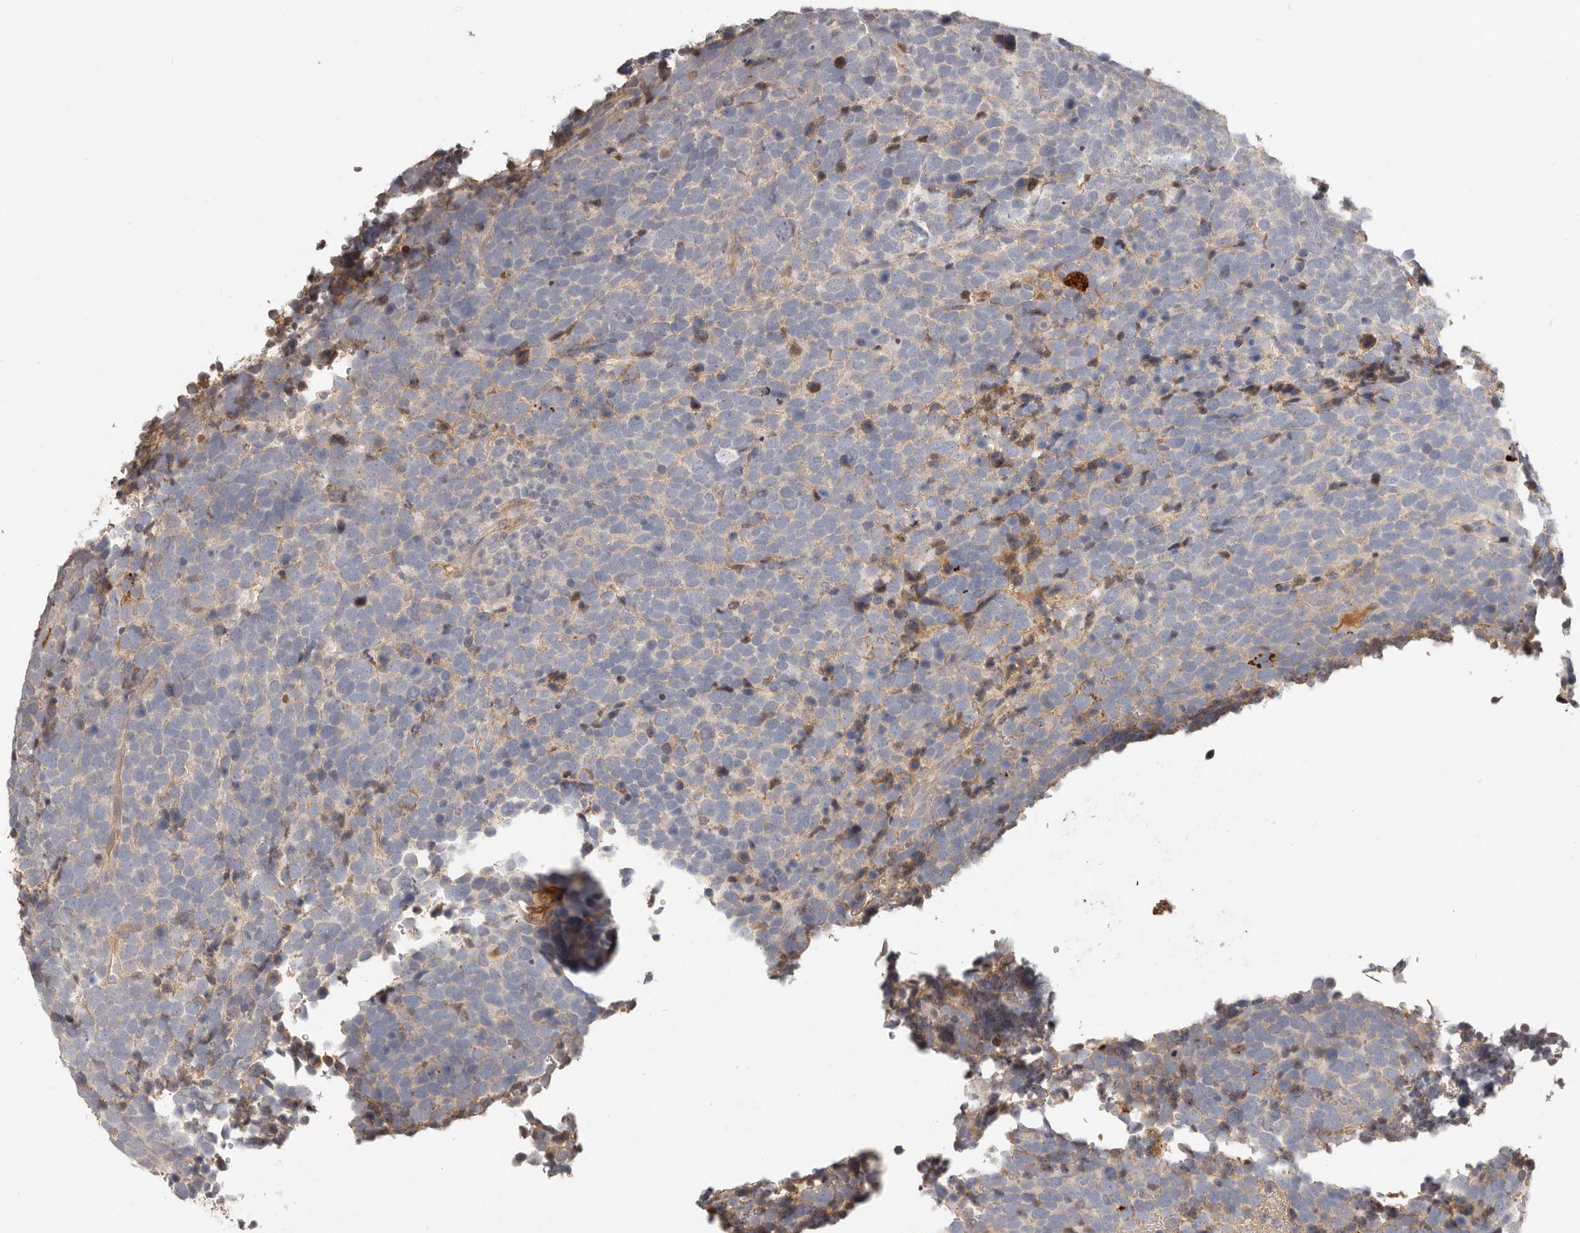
{"staining": {"intensity": "negative", "quantity": "none", "location": "none"}, "tissue": "urothelial cancer", "cell_type": "Tumor cells", "image_type": "cancer", "snomed": [{"axis": "morphology", "description": "Urothelial carcinoma, High grade"}, {"axis": "topography", "description": "Urinary bladder"}], "caption": "Immunohistochemical staining of human urothelial cancer reveals no significant staining in tumor cells.", "gene": "MTFR2", "patient": {"sex": "female", "age": 82}}